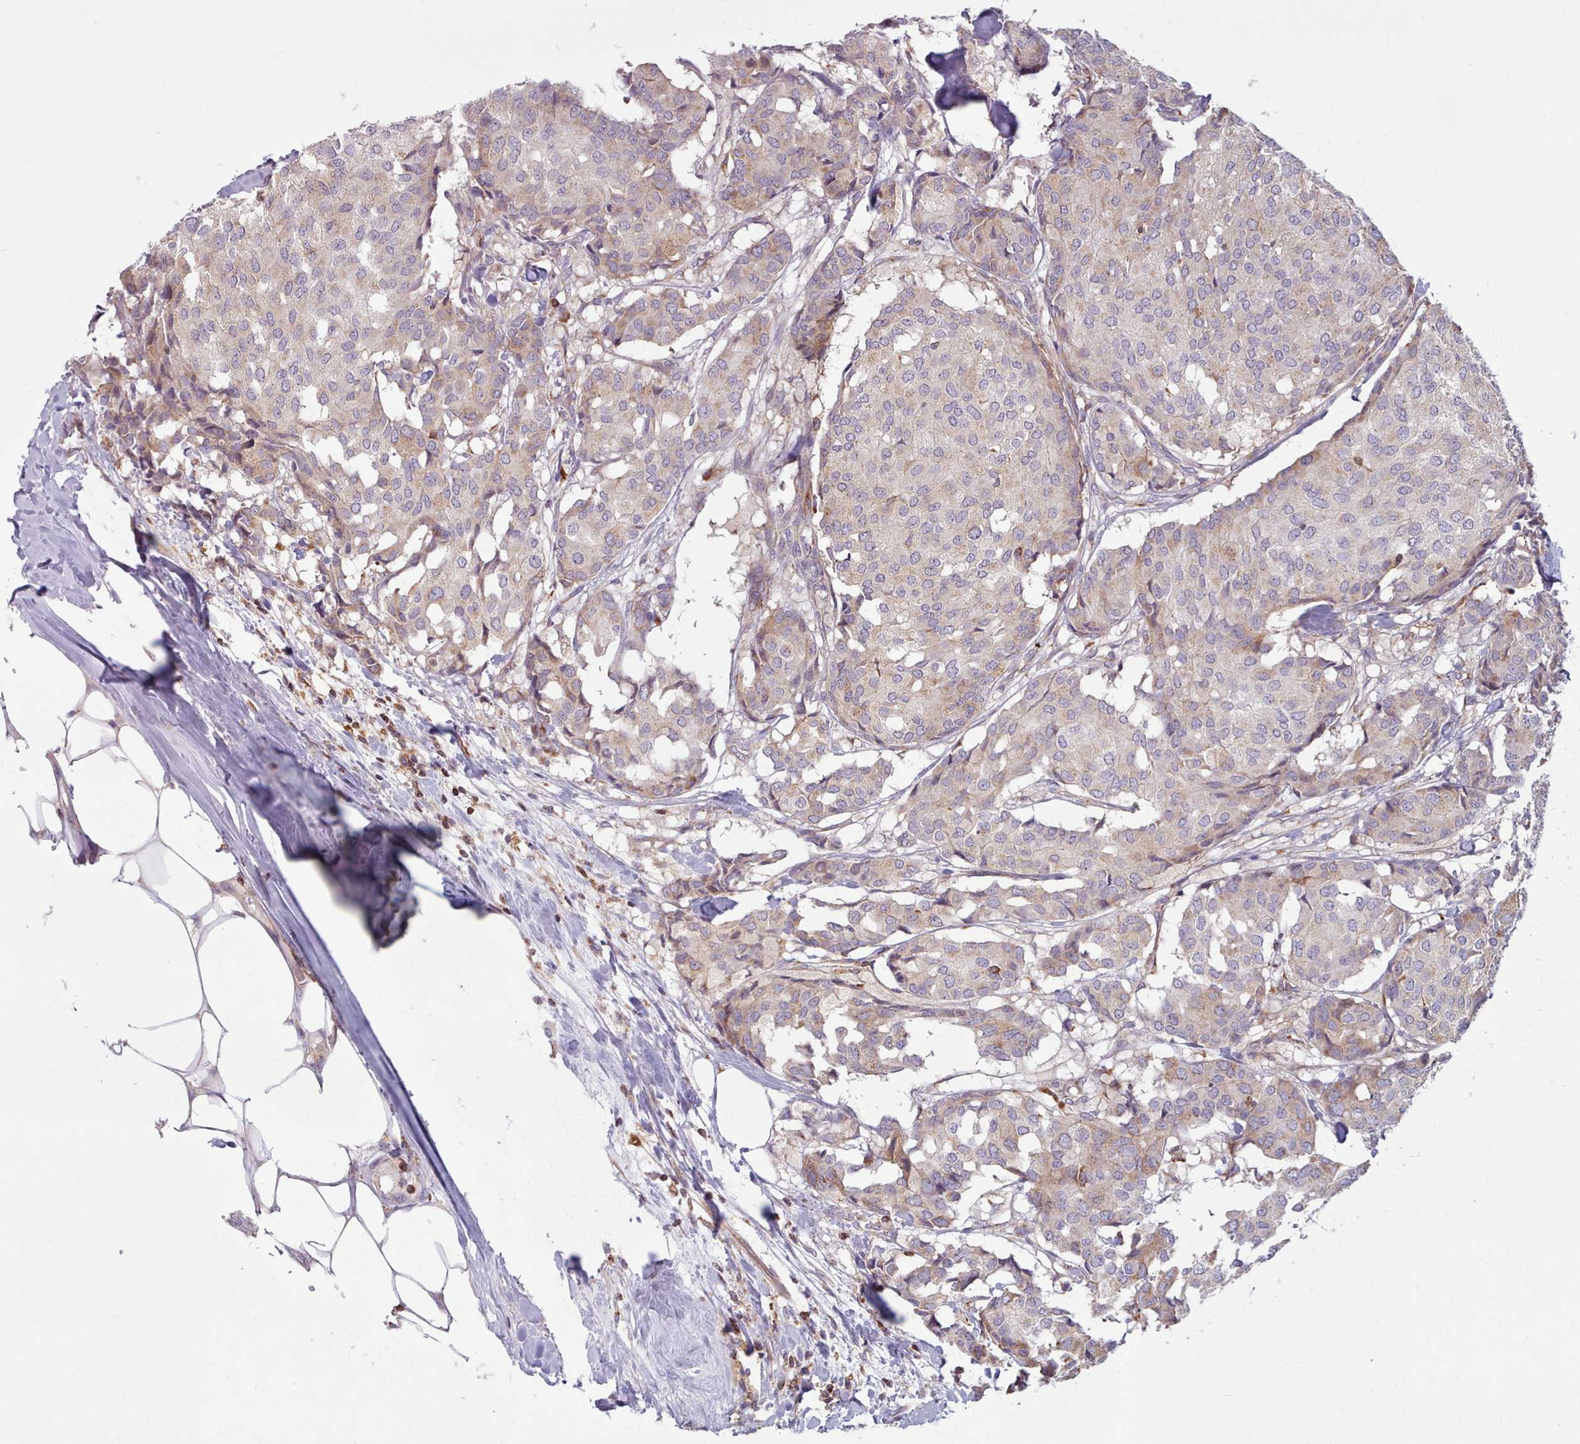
{"staining": {"intensity": "weak", "quantity": "<25%", "location": "cytoplasmic/membranous"}, "tissue": "breast cancer", "cell_type": "Tumor cells", "image_type": "cancer", "snomed": [{"axis": "morphology", "description": "Duct carcinoma"}, {"axis": "topography", "description": "Breast"}], "caption": "Histopathology image shows no significant protein positivity in tumor cells of breast cancer (intraductal carcinoma).", "gene": "CRYBG1", "patient": {"sex": "female", "age": 75}}